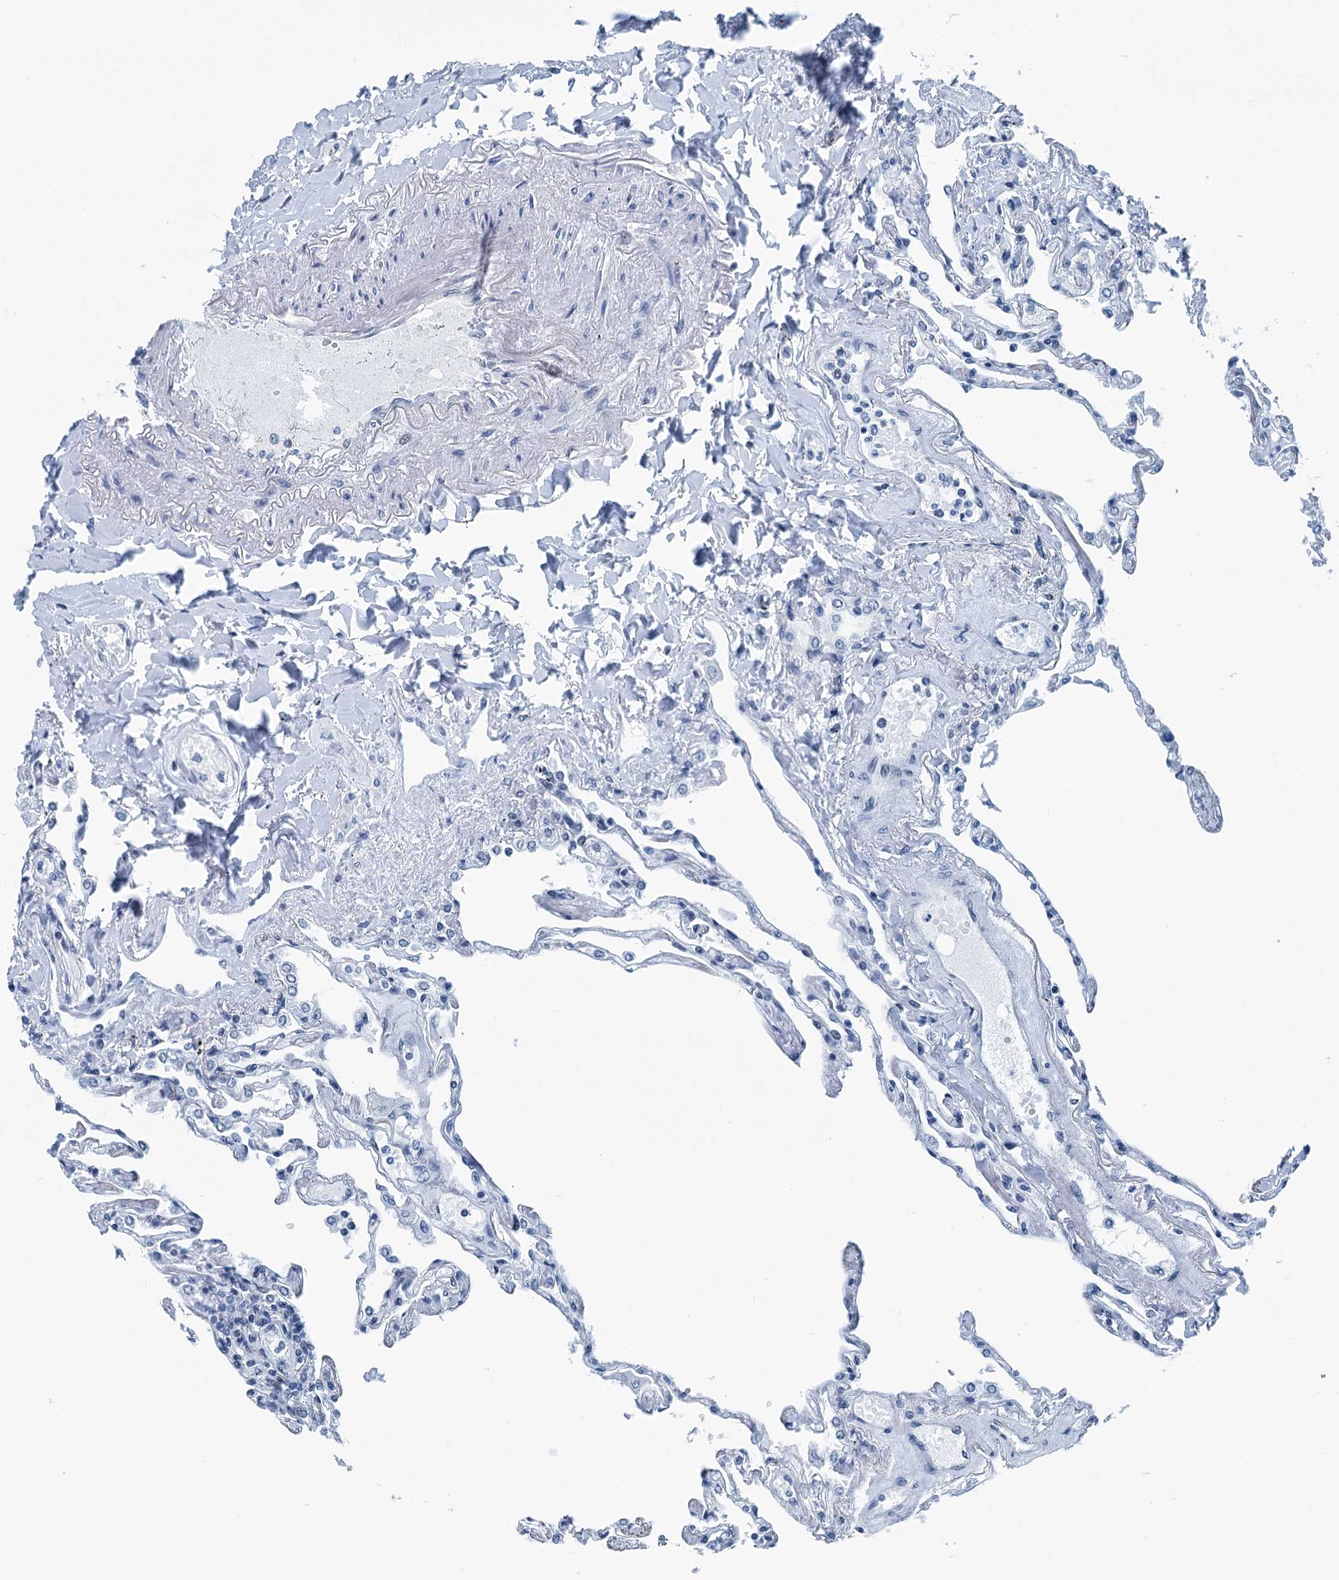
{"staining": {"intensity": "negative", "quantity": "none", "location": "none"}, "tissue": "lung", "cell_type": "Alveolar cells", "image_type": "normal", "snomed": [{"axis": "morphology", "description": "Normal tissue, NOS"}, {"axis": "topography", "description": "Lung"}], "caption": "Immunohistochemistry (IHC) photomicrograph of unremarkable lung stained for a protein (brown), which exhibits no staining in alveolar cells. (DAB immunohistochemistry with hematoxylin counter stain).", "gene": "TRPT1", "patient": {"sex": "female", "age": 67}}